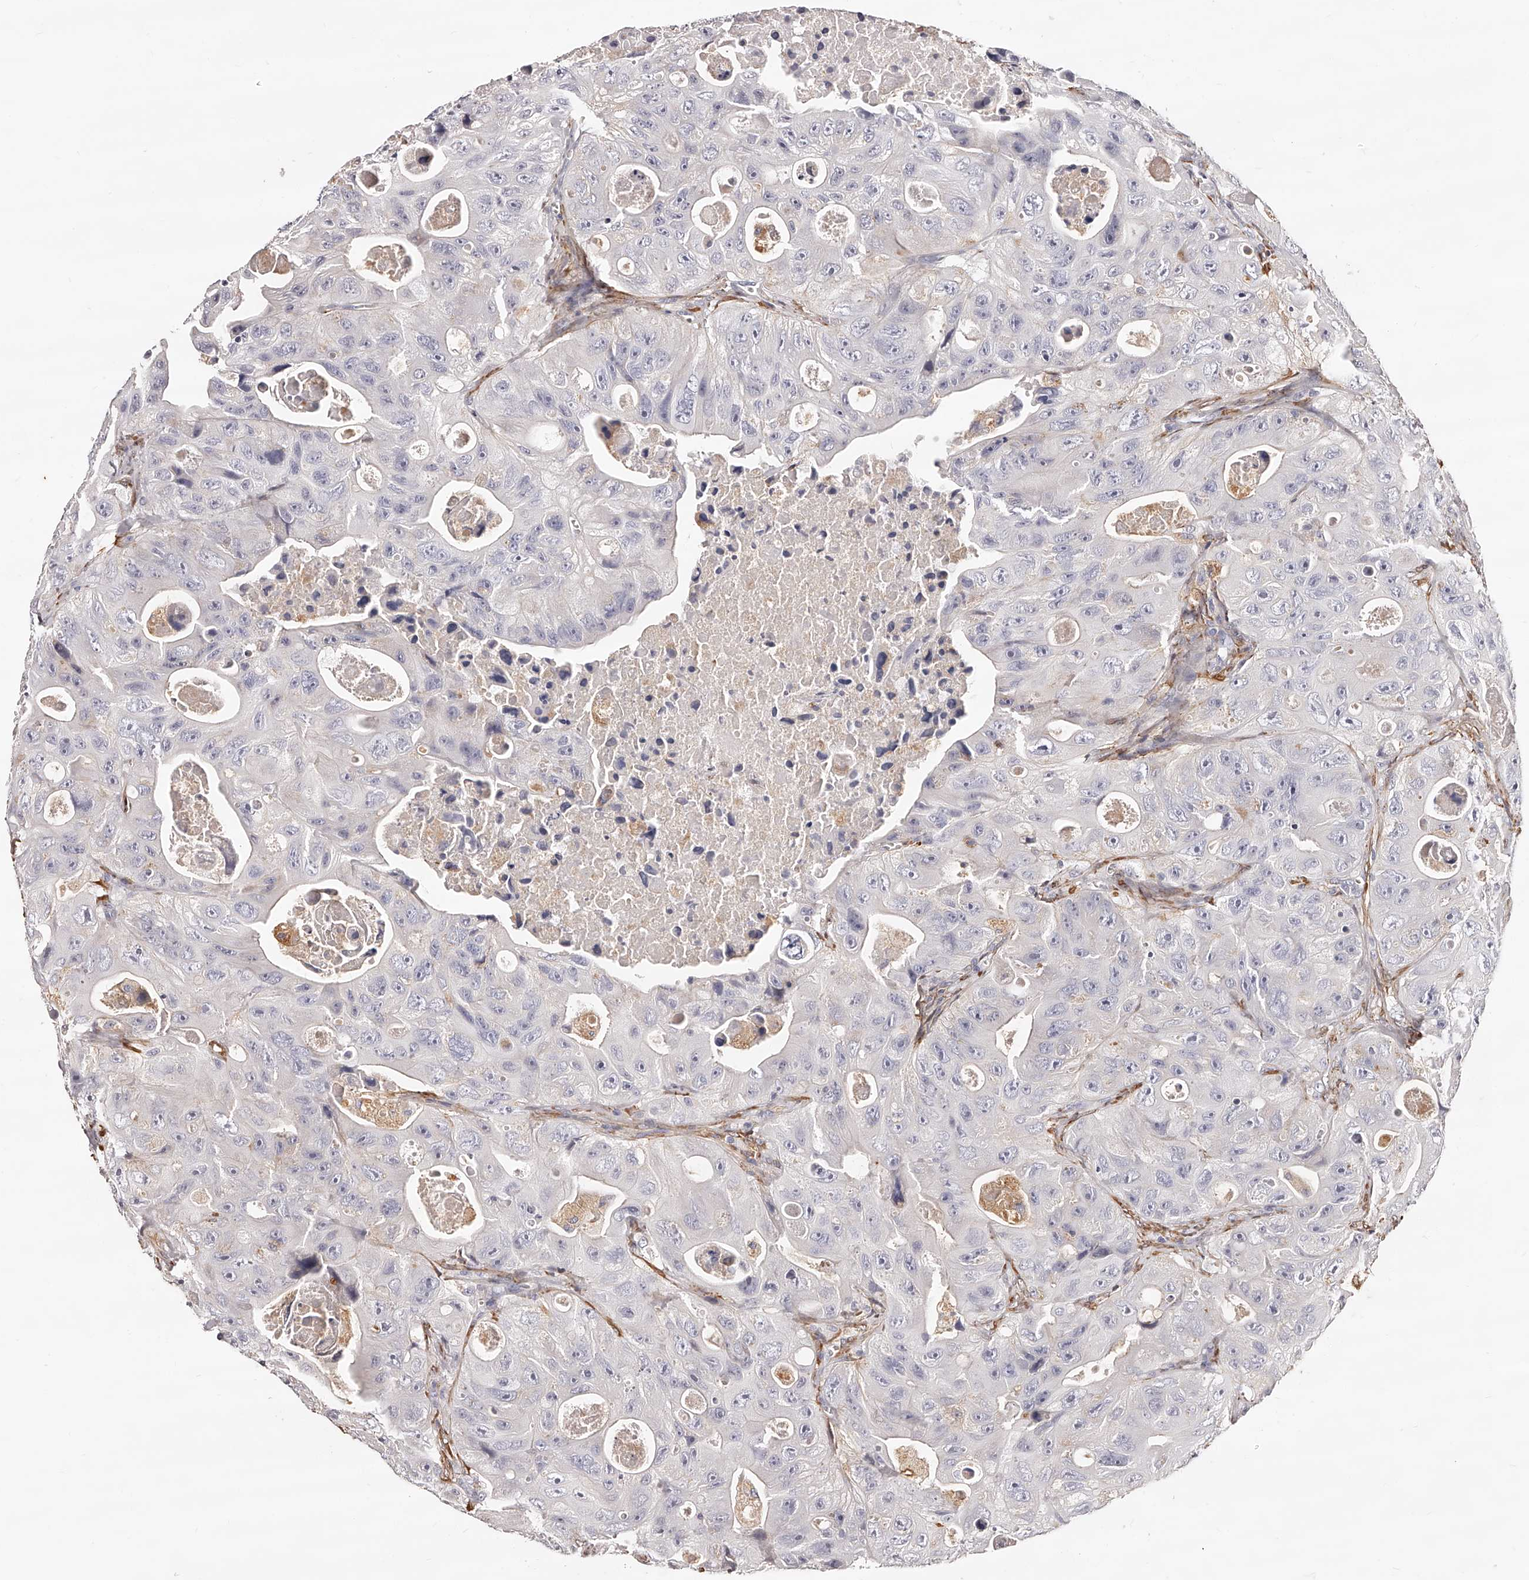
{"staining": {"intensity": "negative", "quantity": "none", "location": "none"}, "tissue": "colorectal cancer", "cell_type": "Tumor cells", "image_type": "cancer", "snomed": [{"axis": "morphology", "description": "Adenocarcinoma, NOS"}, {"axis": "topography", "description": "Colon"}], "caption": "Protein analysis of colorectal cancer shows no significant expression in tumor cells.", "gene": "CD82", "patient": {"sex": "female", "age": 46}}